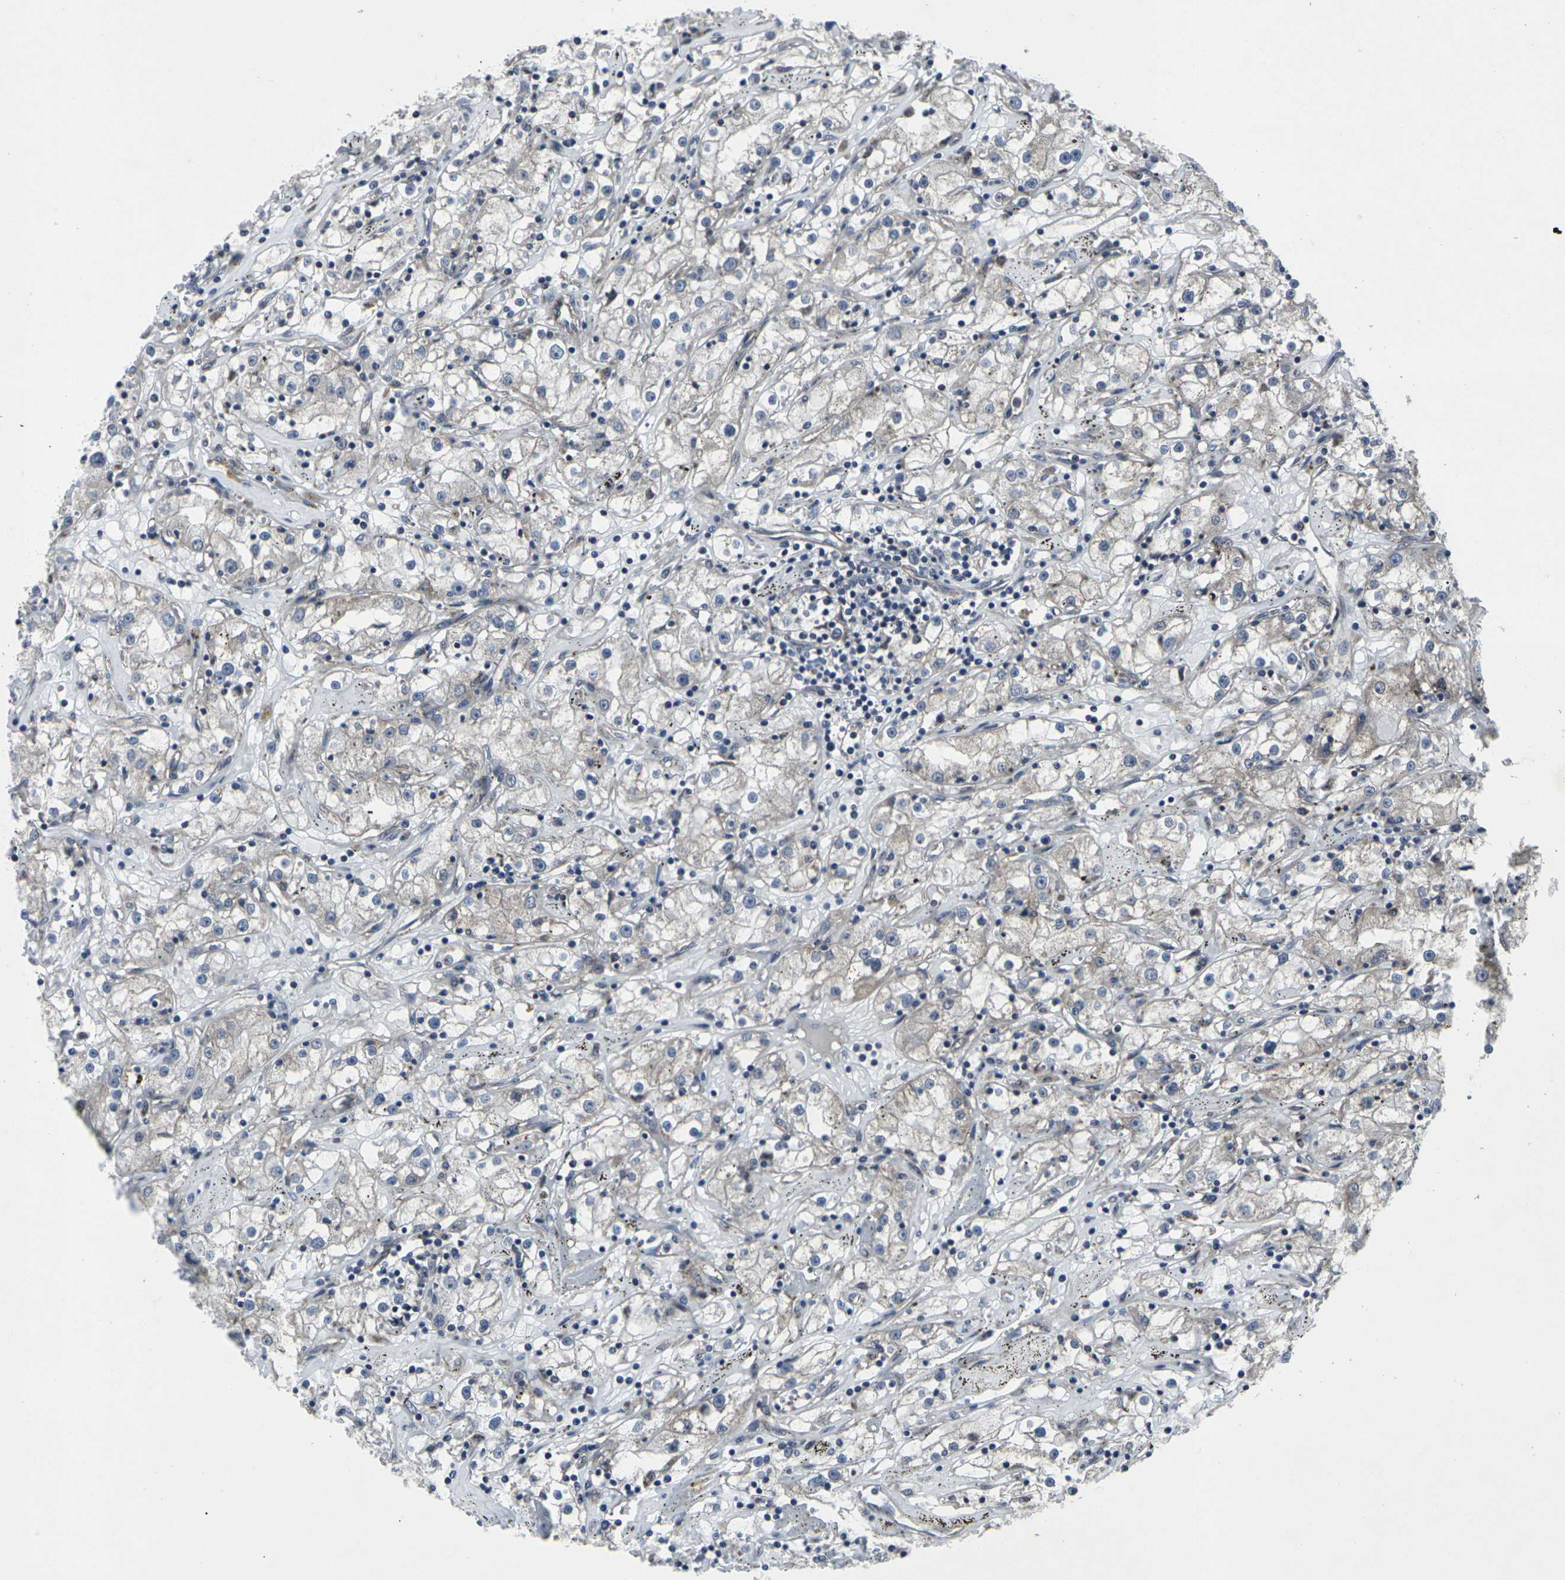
{"staining": {"intensity": "weak", "quantity": "25%-75%", "location": "cytoplasmic/membranous"}, "tissue": "renal cancer", "cell_type": "Tumor cells", "image_type": "cancer", "snomed": [{"axis": "morphology", "description": "Adenocarcinoma, NOS"}, {"axis": "topography", "description": "Kidney"}], "caption": "Immunohistochemistry micrograph of neoplastic tissue: human renal cancer stained using IHC displays low levels of weak protein expression localized specifically in the cytoplasmic/membranous of tumor cells, appearing as a cytoplasmic/membranous brown color.", "gene": "MAPKAPK2", "patient": {"sex": "male", "age": 56}}